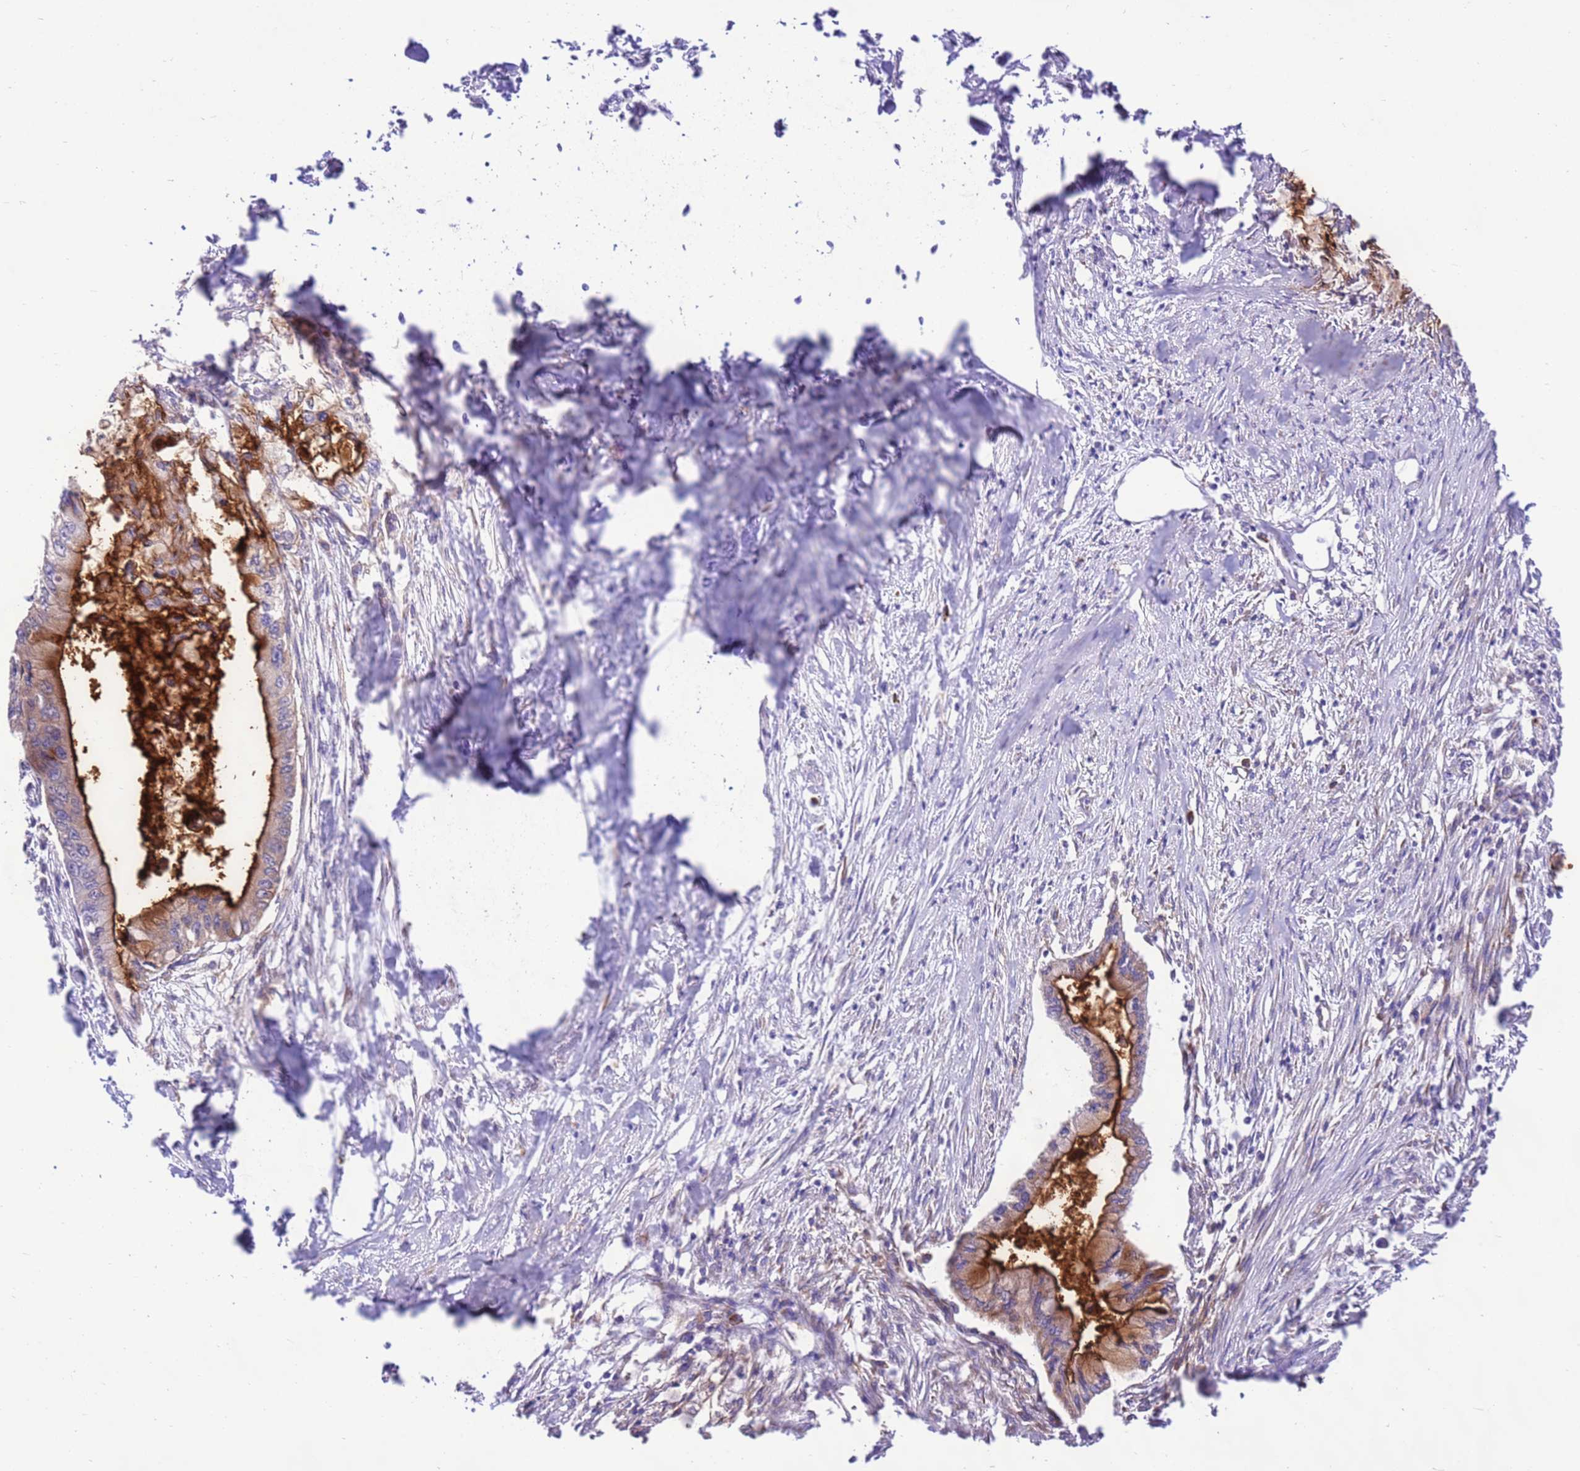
{"staining": {"intensity": "strong", "quantity": "25%-75%", "location": "cytoplasmic/membranous"}, "tissue": "pancreatic cancer", "cell_type": "Tumor cells", "image_type": "cancer", "snomed": [{"axis": "morphology", "description": "Adenocarcinoma, NOS"}, {"axis": "topography", "description": "Pancreas"}], "caption": "Pancreatic cancer was stained to show a protein in brown. There is high levels of strong cytoplasmic/membranous staining in approximately 25%-75% of tumor cells.", "gene": "DDX19B", "patient": {"sex": "male", "age": 48}}